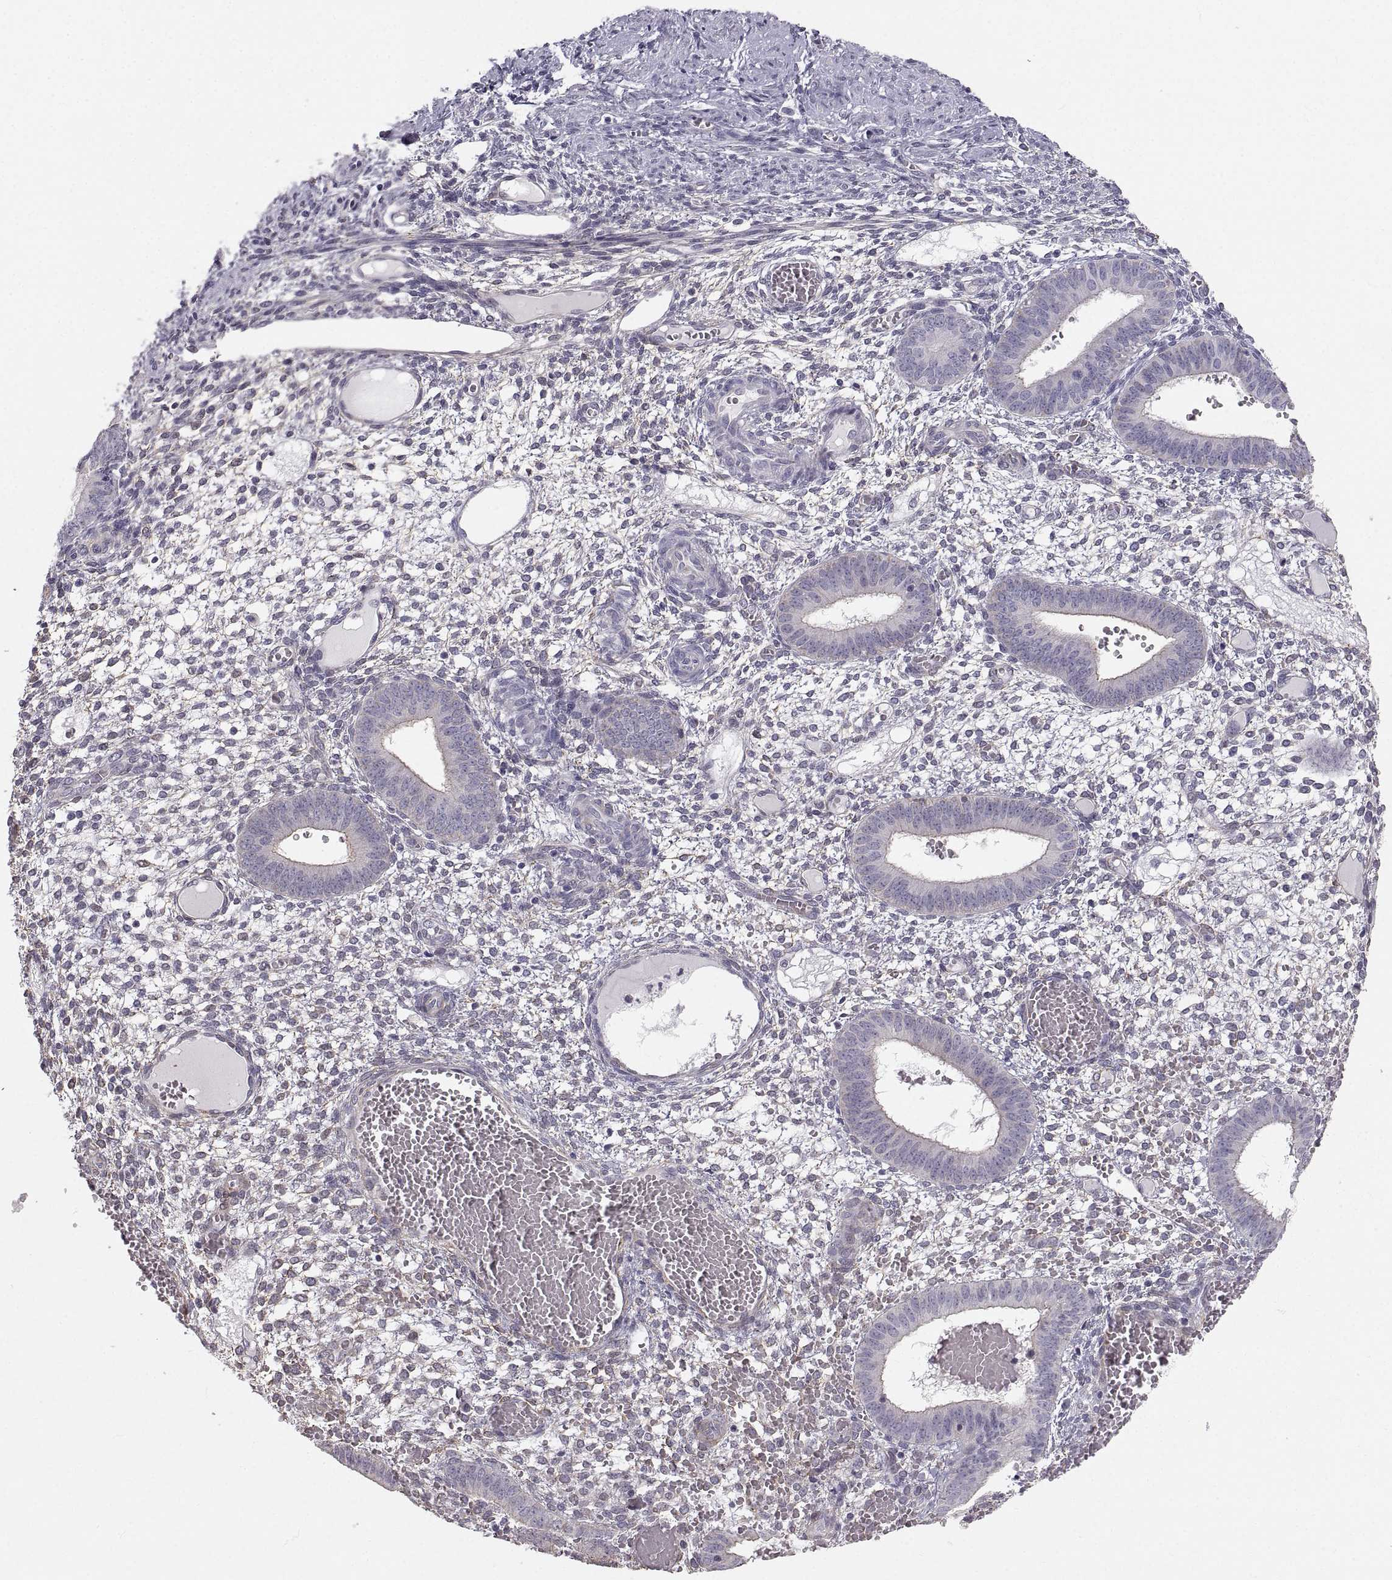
{"staining": {"intensity": "negative", "quantity": "none", "location": "none"}, "tissue": "endometrium", "cell_type": "Cells in endometrial stroma", "image_type": "normal", "snomed": [{"axis": "morphology", "description": "Normal tissue, NOS"}, {"axis": "topography", "description": "Endometrium"}], "caption": "The immunohistochemistry (IHC) histopathology image has no significant staining in cells in endometrial stroma of endometrium.", "gene": "ZNF185", "patient": {"sex": "female", "age": 42}}